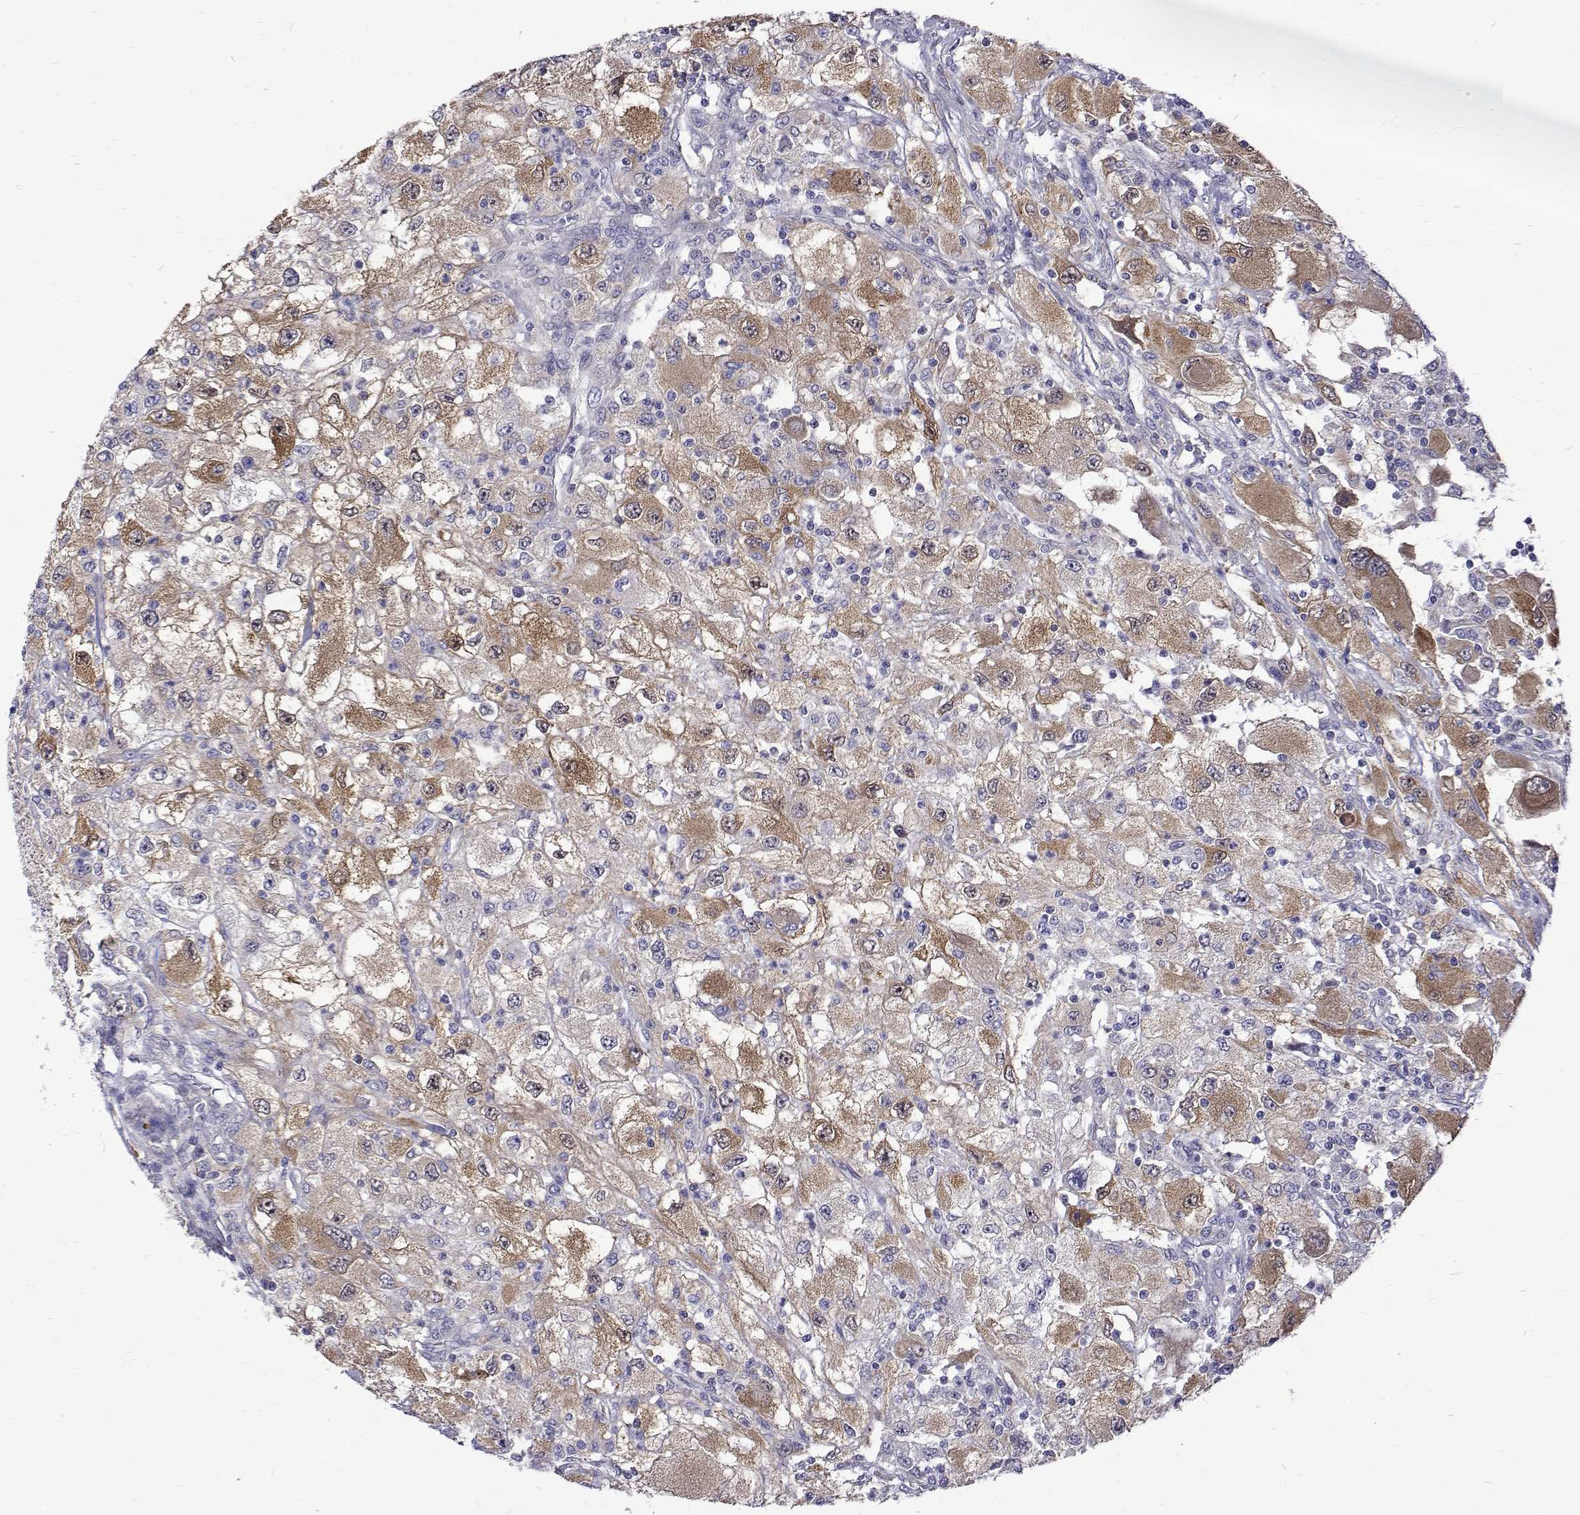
{"staining": {"intensity": "moderate", "quantity": ">75%", "location": "cytoplasmic/membranous"}, "tissue": "renal cancer", "cell_type": "Tumor cells", "image_type": "cancer", "snomed": [{"axis": "morphology", "description": "Adenocarcinoma, NOS"}, {"axis": "topography", "description": "Kidney"}], "caption": "Human adenocarcinoma (renal) stained with a brown dye exhibits moderate cytoplasmic/membranous positive staining in about >75% of tumor cells.", "gene": "PADI1", "patient": {"sex": "female", "age": 67}}